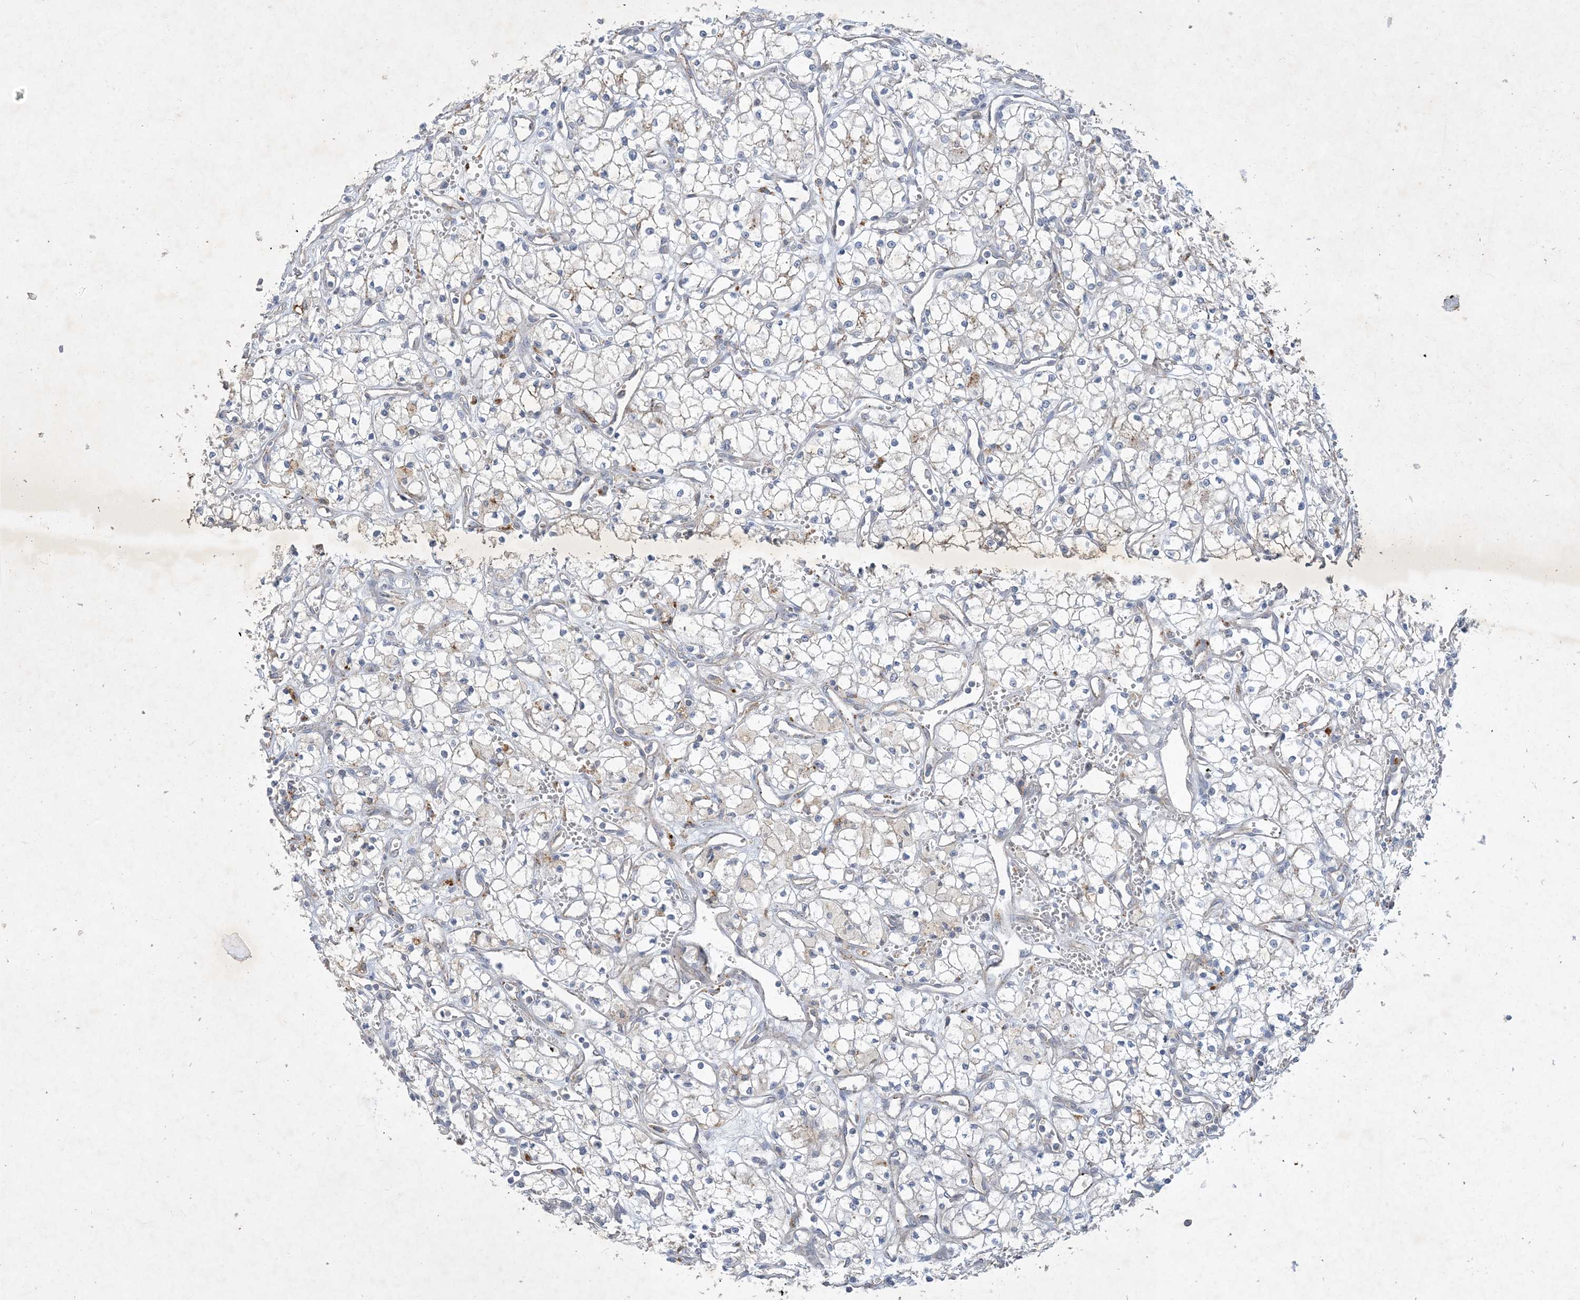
{"staining": {"intensity": "negative", "quantity": "none", "location": "none"}, "tissue": "renal cancer", "cell_type": "Tumor cells", "image_type": "cancer", "snomed": [{"axis": "morphology", "description": "Adenocarcinoma, NOS"}, {"axis": "topography", "description": "Kidney"}], "caption": "An immunohistochemistry (IHC) micrograph of renal cancer is shown. There is no staining in tumor cells of renal cancer. Nuclei are stained in blue.", "gene": "MRPS18A", "patient": {"sex": "male", "age": 59}}